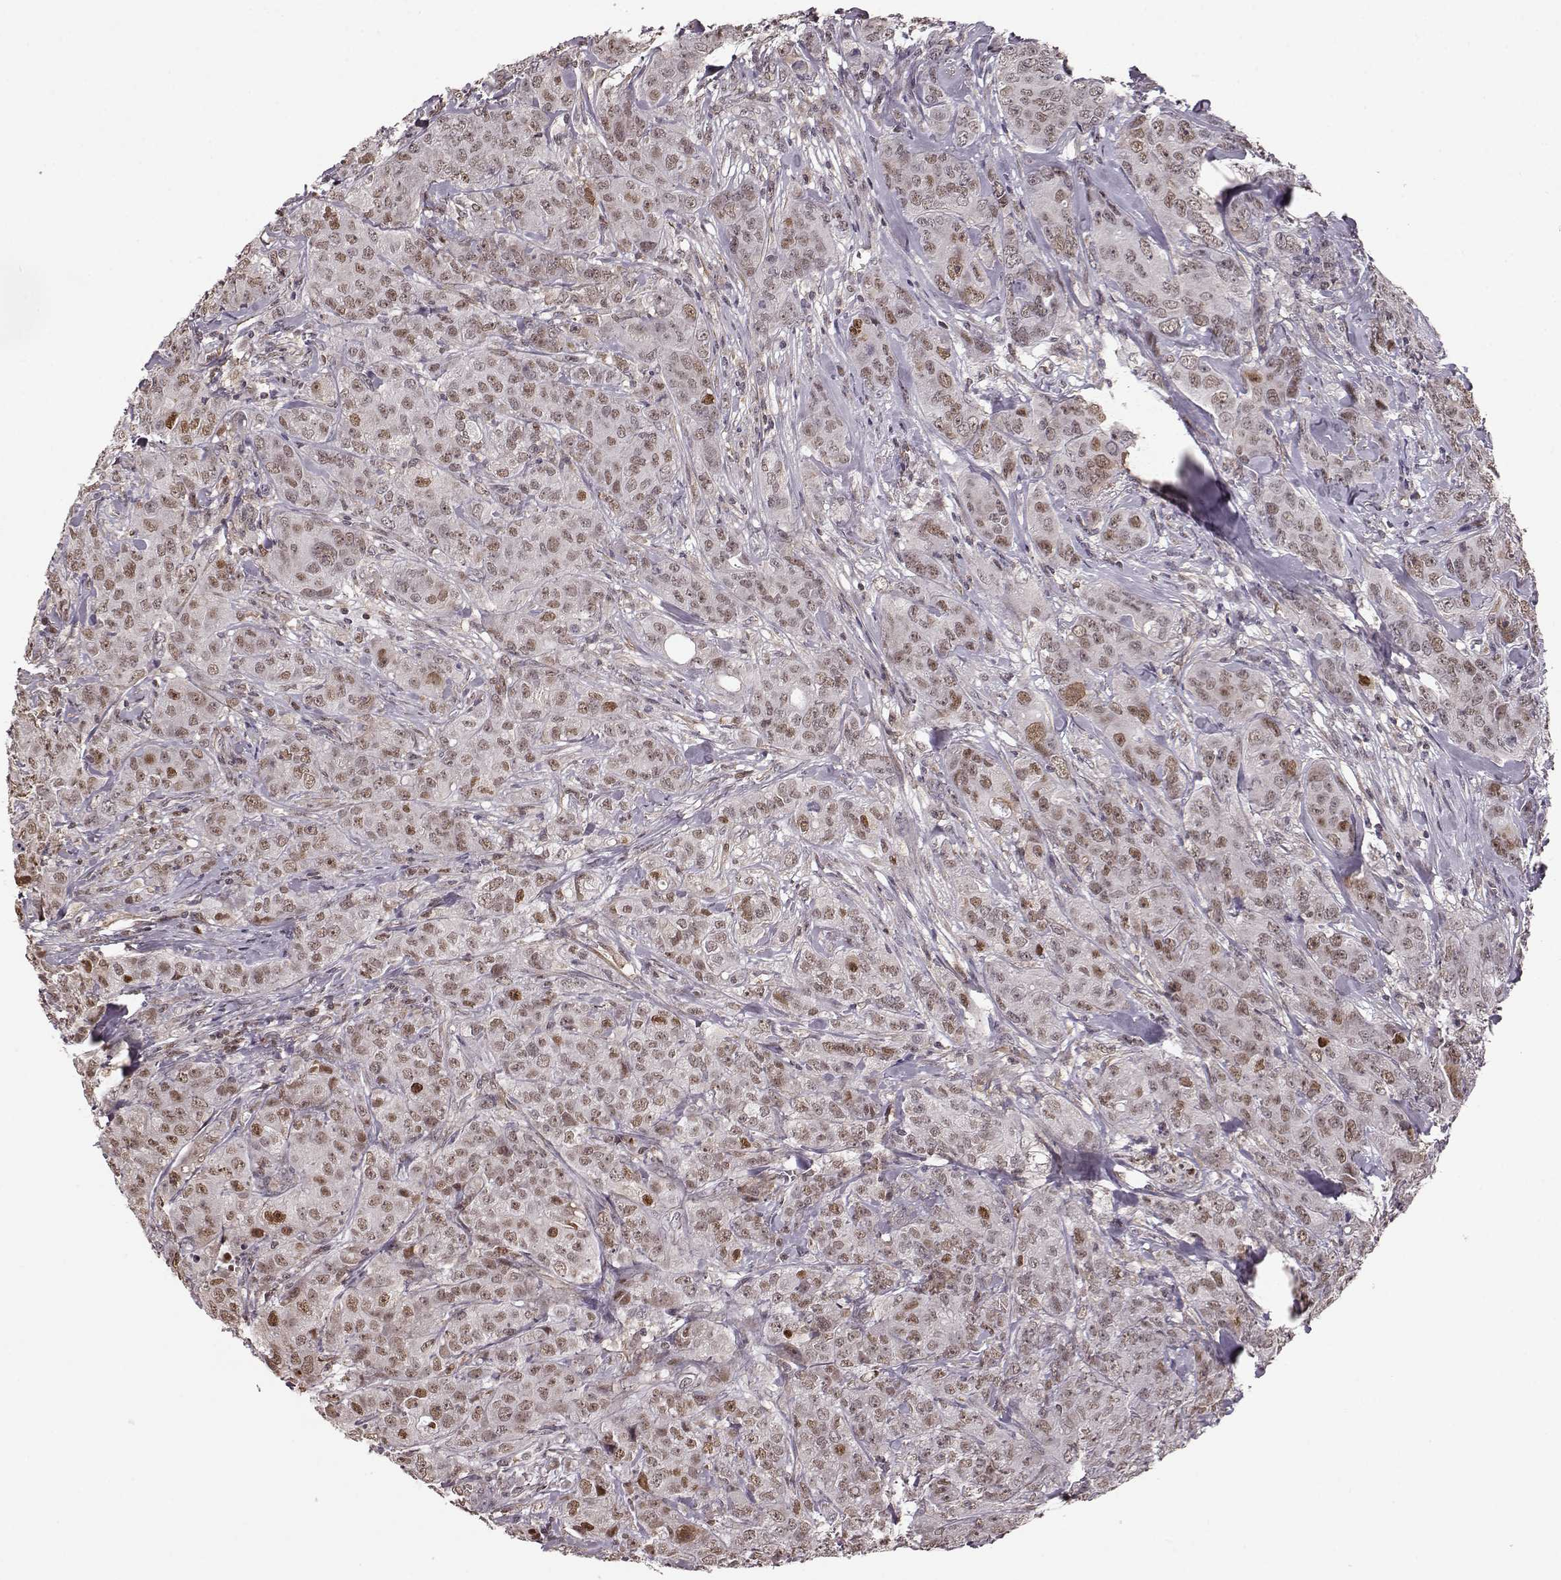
{"staining": {"intensity": "moderate", "quantity": "25%-75%", "location": "nuclear"}, "tissue": "breast cancer", "cell_type": "Tumor cells", "image_type": "cancer", "snomed": [{"axis": "morphology", "description": "Duct carcinoma"}, {"axis": "topography", "description": "Breast"}], "caption": "Immunohistochemistry histopathology image of neoplastic tissue: breast cancer (invasive ductal carcinoma) stained using immunohistochemistry (IHC) reveals medium levels of moderate protein expression localized specifically in the nuclear of tumor cells, appearing as a nuclear brown color.", "gene": "KLF6", "patient": {"sex": "female", "age": 43}}